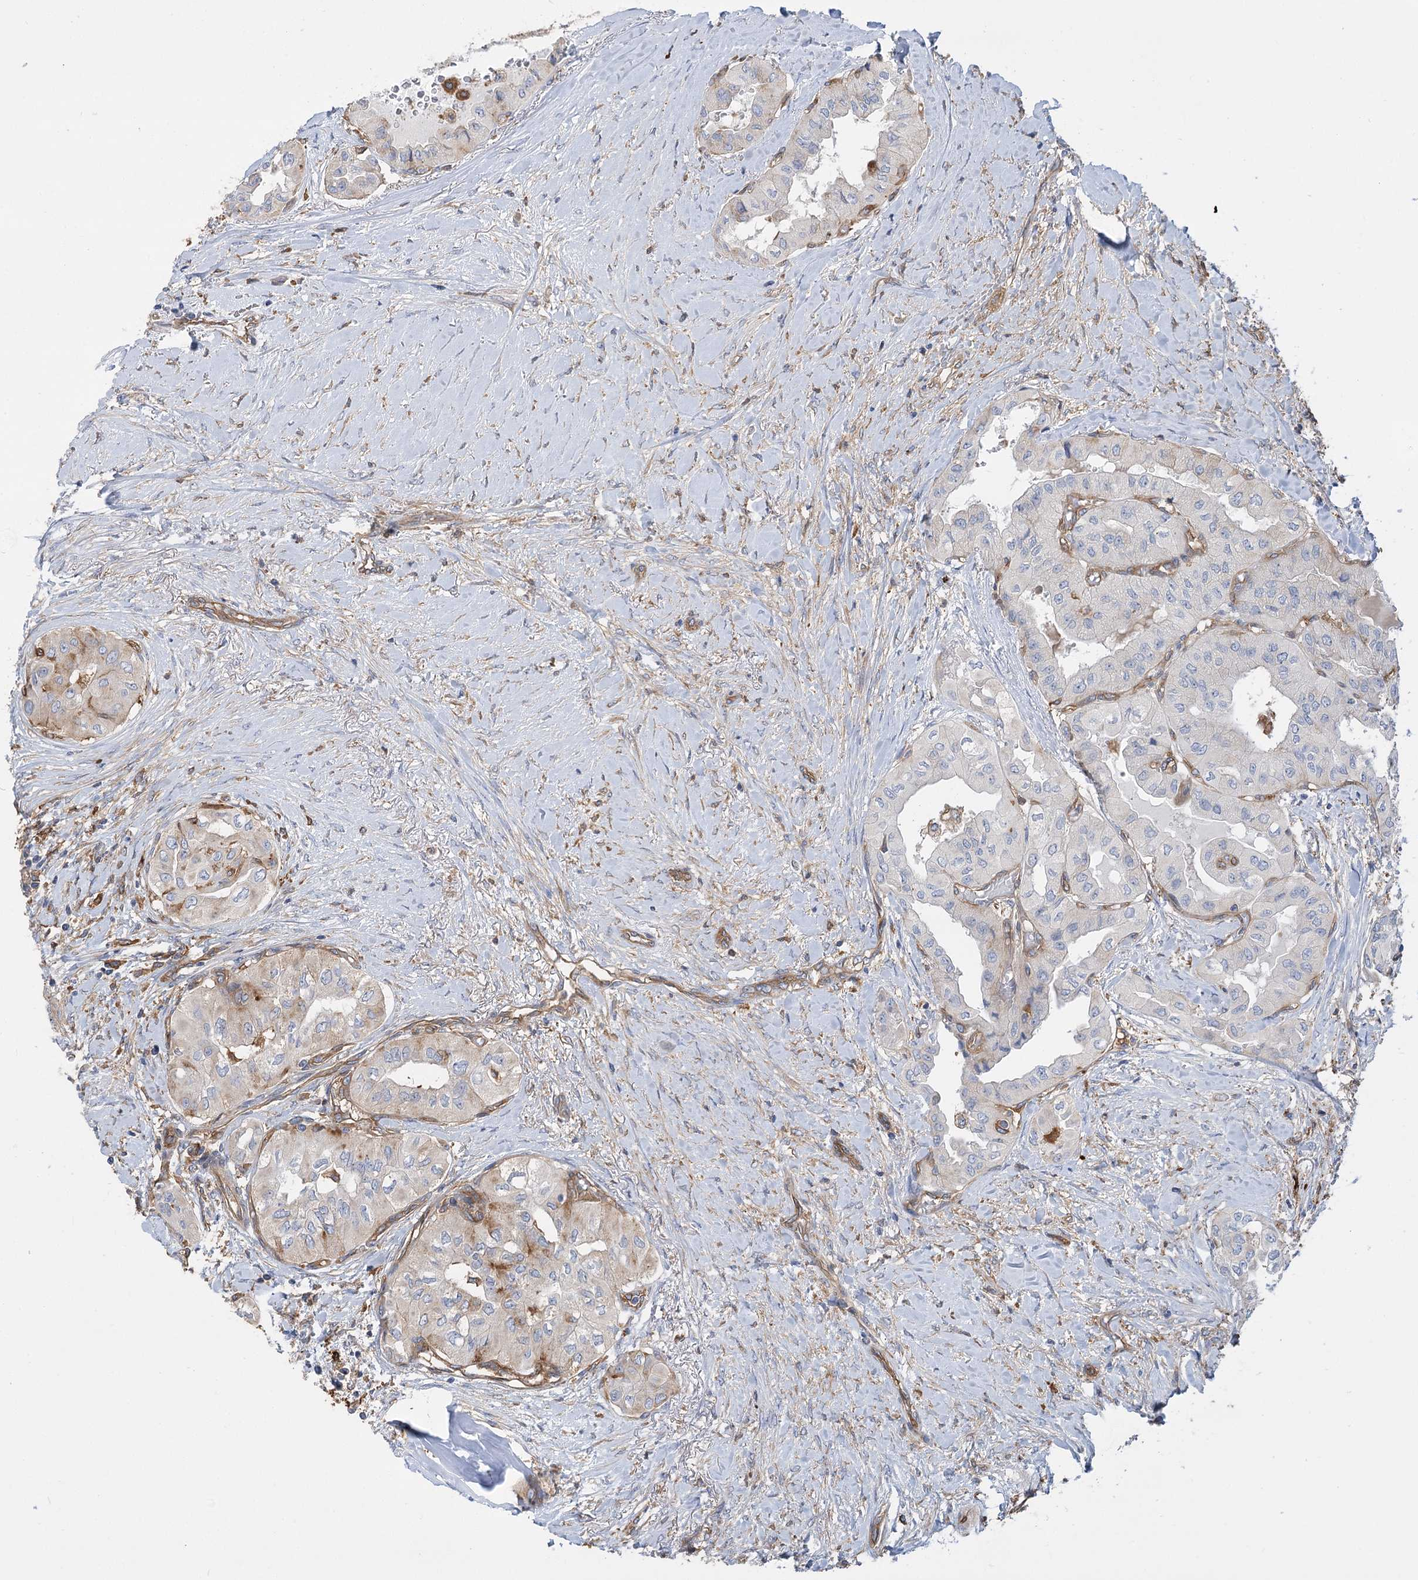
{"staining": {"intensity": "negative", "quantity": "none", "location": "none"}, "tissue": "thyroid cancer", "cell_type": "Tumor cells", "image_type": "cancer", "snomed": [{"axis": "morphology", "description": "Papillary adenocarcinoma, NOS"}, {"axis": "topography", "description": "Thyroid gland"}], "caption": "Tumor cells show no significant positivity in thyroid cancer. (DAB (3,3'-diaminobenzidine) IHC, high magnification).", "gene": "GUSB", "patient": {"sex": "female", "age": 59}}